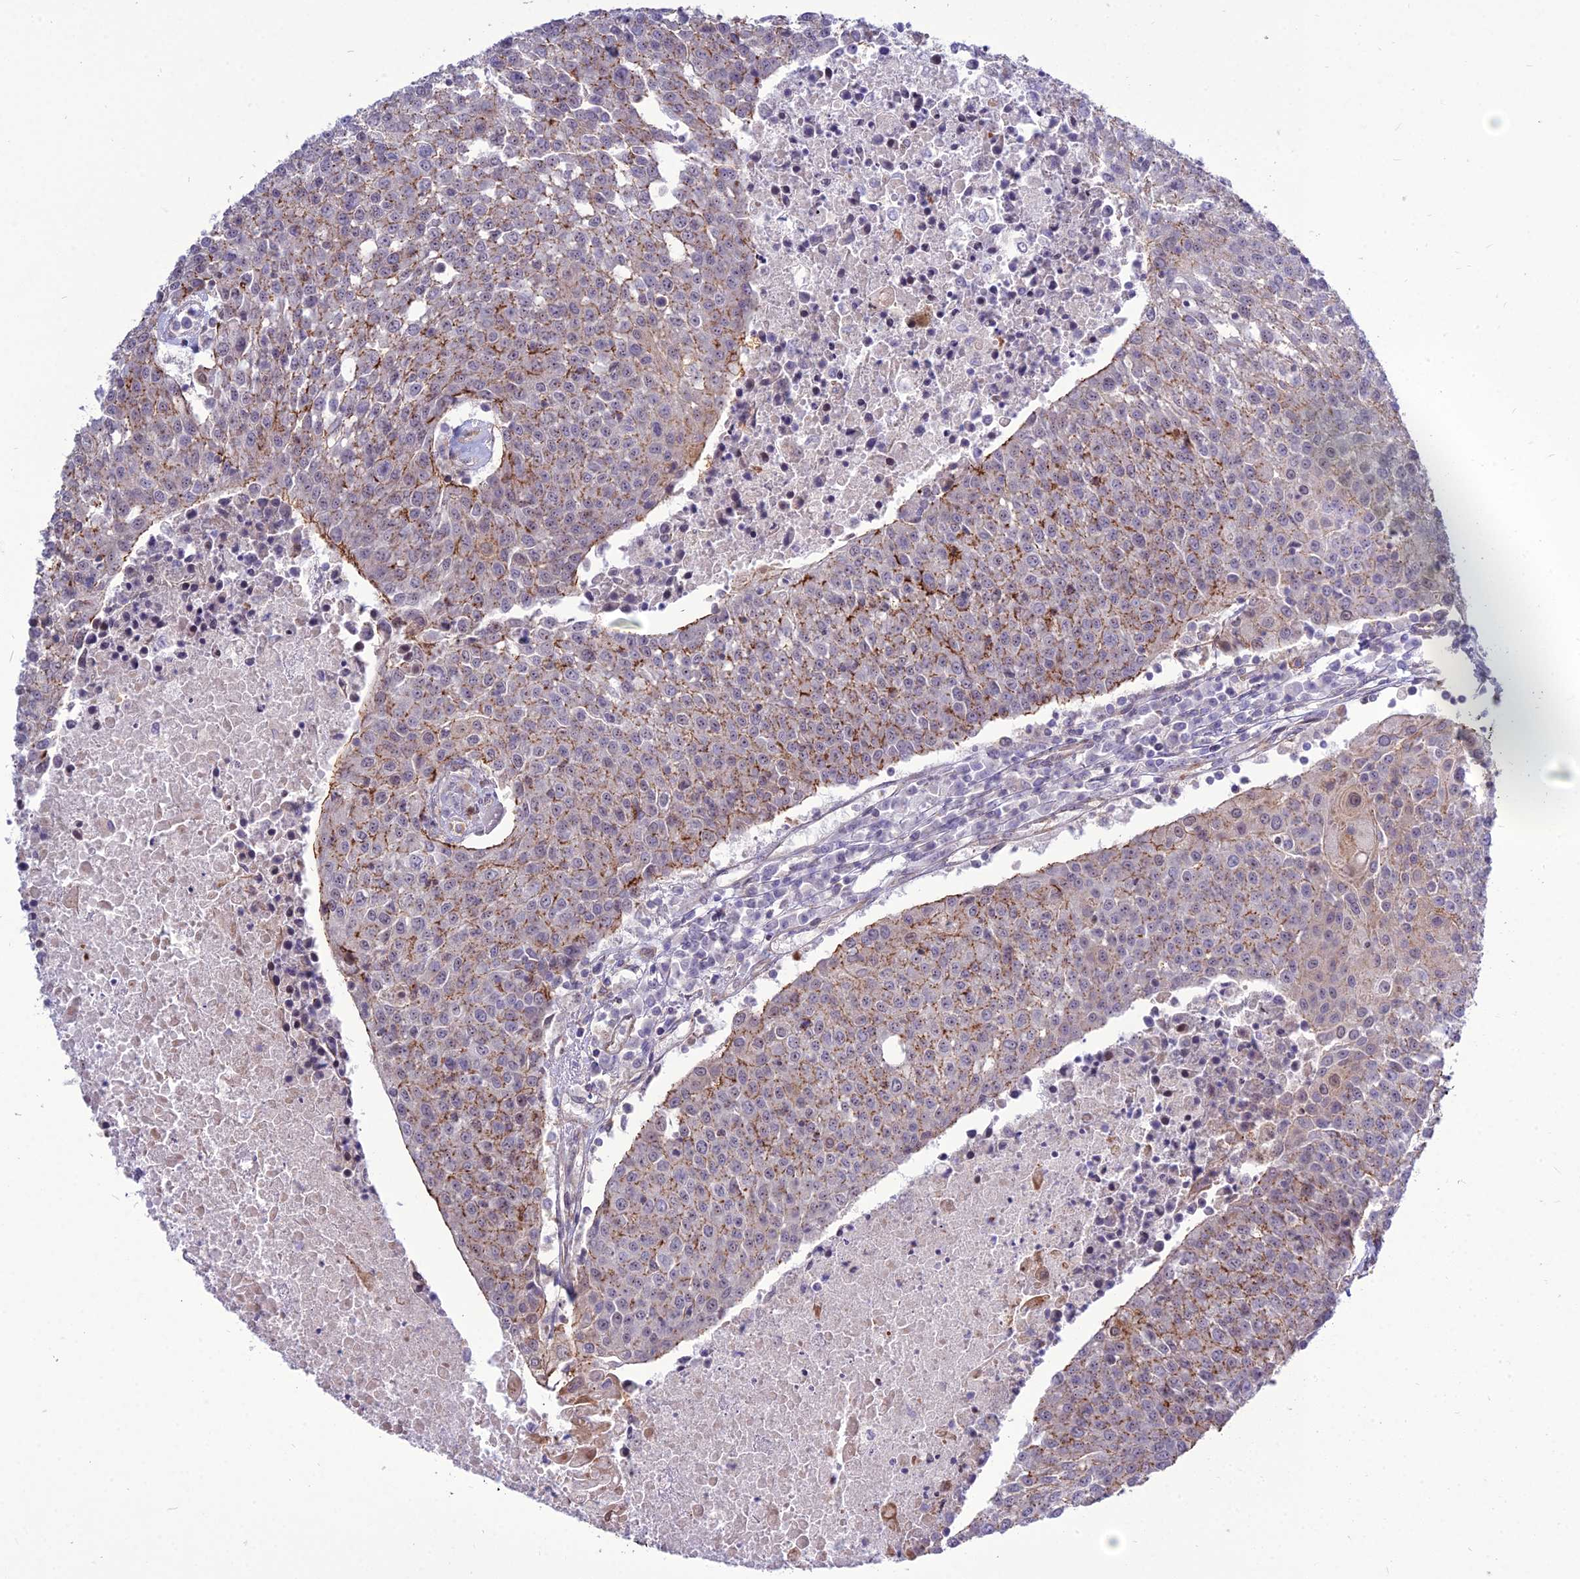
{"staining": {"intensity": "moderate", "quantity": "<25%", "location": "cytoplasmic/membranous,nuclear"}, "tissue": "urothelial cancer", "cell_type": "Tumor cells", "image_type": "cancer", "snomed": [{"axis": "morphology", "description": "Urothelial carcinoma, High grade"}, {"axis": "topography", "description": "Urinary bladder"}], "caption": "The photomicrograph displays a brown stain indicating the presence of a protein in the cytoplasmic/membranous and nuclear of tumor cells in high-grade urothelial carcinoma. (IHC, brightfield microscopy, high magnification).", "gene": "TSPYL2", "patient": {"sex": "female", "age": 85}}